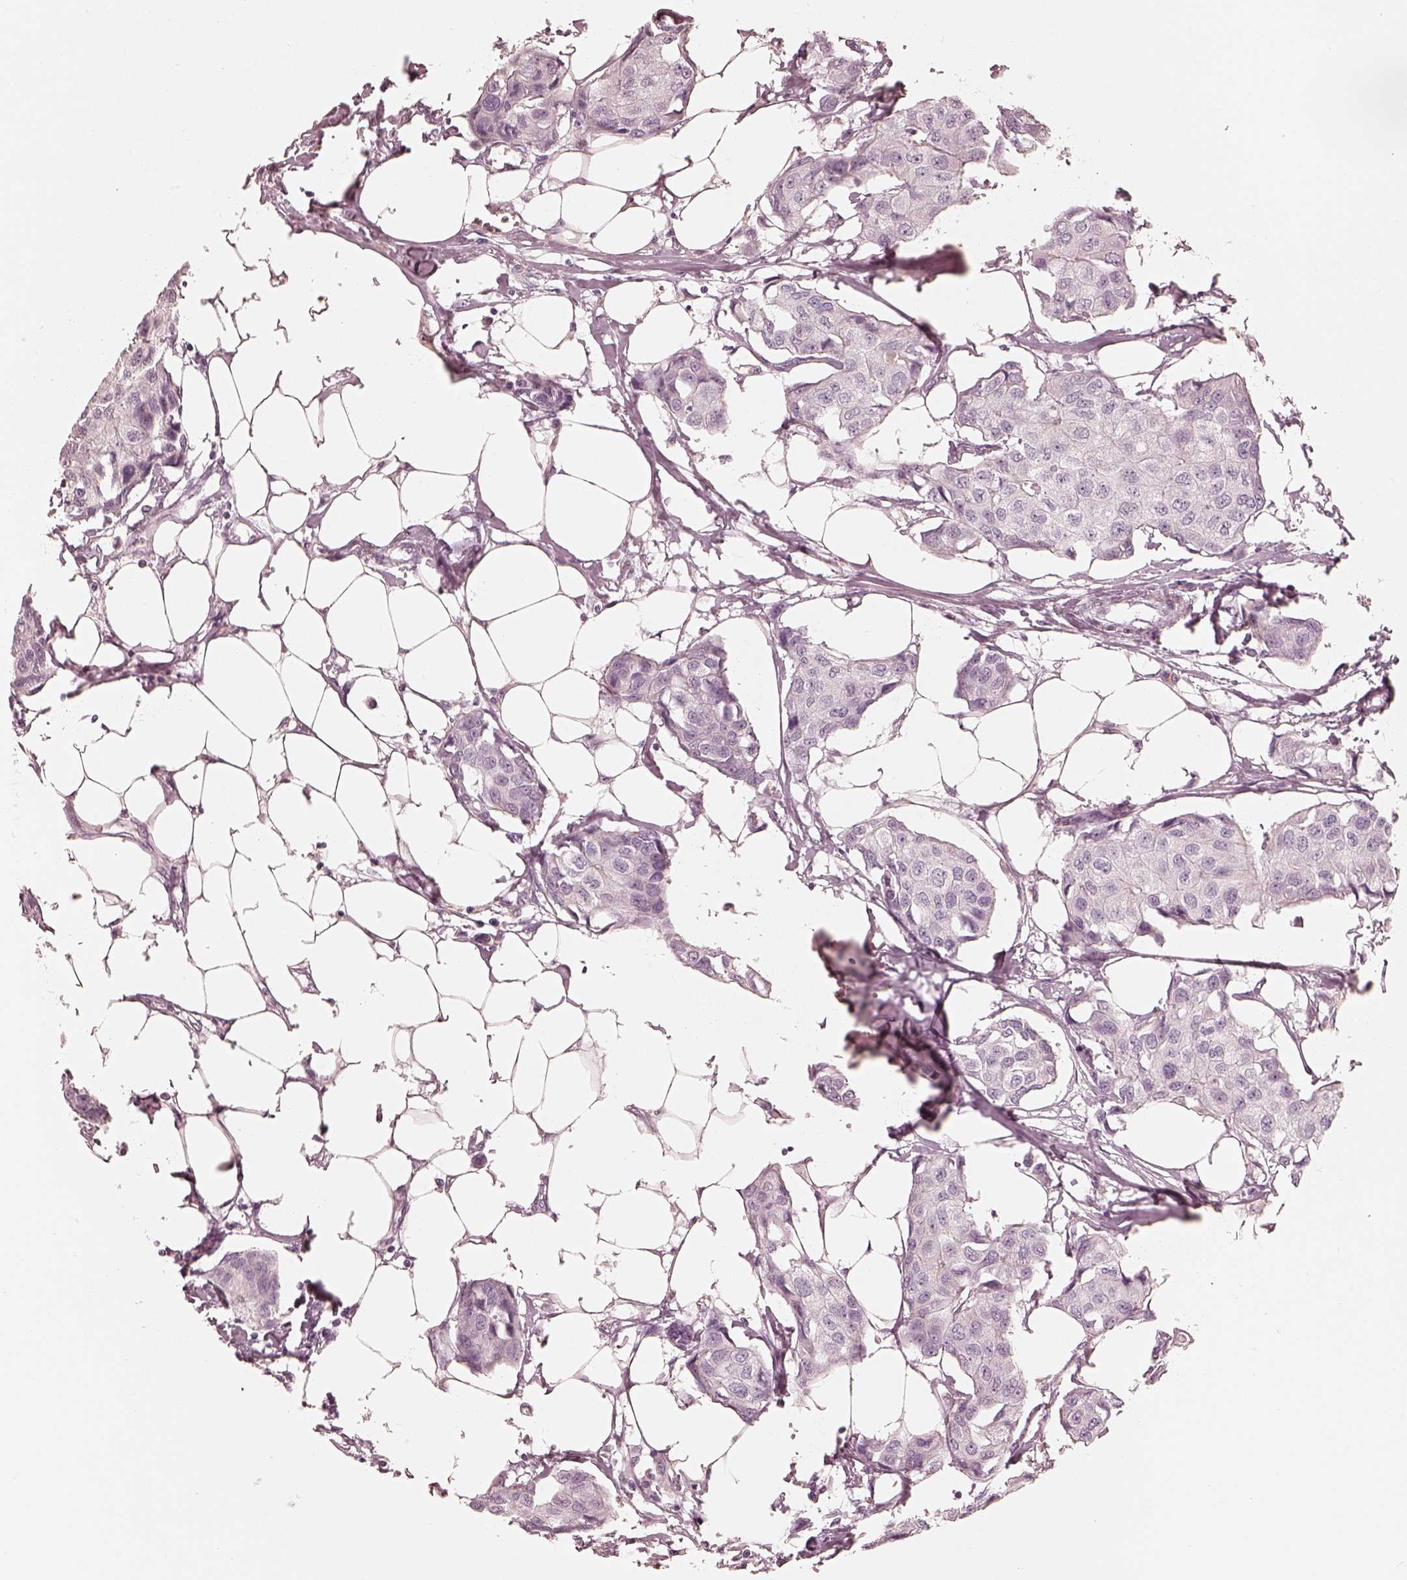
{"staining": {"intensity": "negative", "quantity": "none", "location": "none"}, "tissue": "breast cancer", "cell_type": "Tumor cells", "image_type": "cancer", "snomed": [{"axis": "morphology", "description": "Duct carcinoma"}, {"axis": "topography", "description": "Breast"}], "caption": "Tumor cells are negative for protein expression in human breast cancer (infiltrating ductal carcinoma).", "gene": "CALR3", "patient": {"sex": "female", "age": 80}}